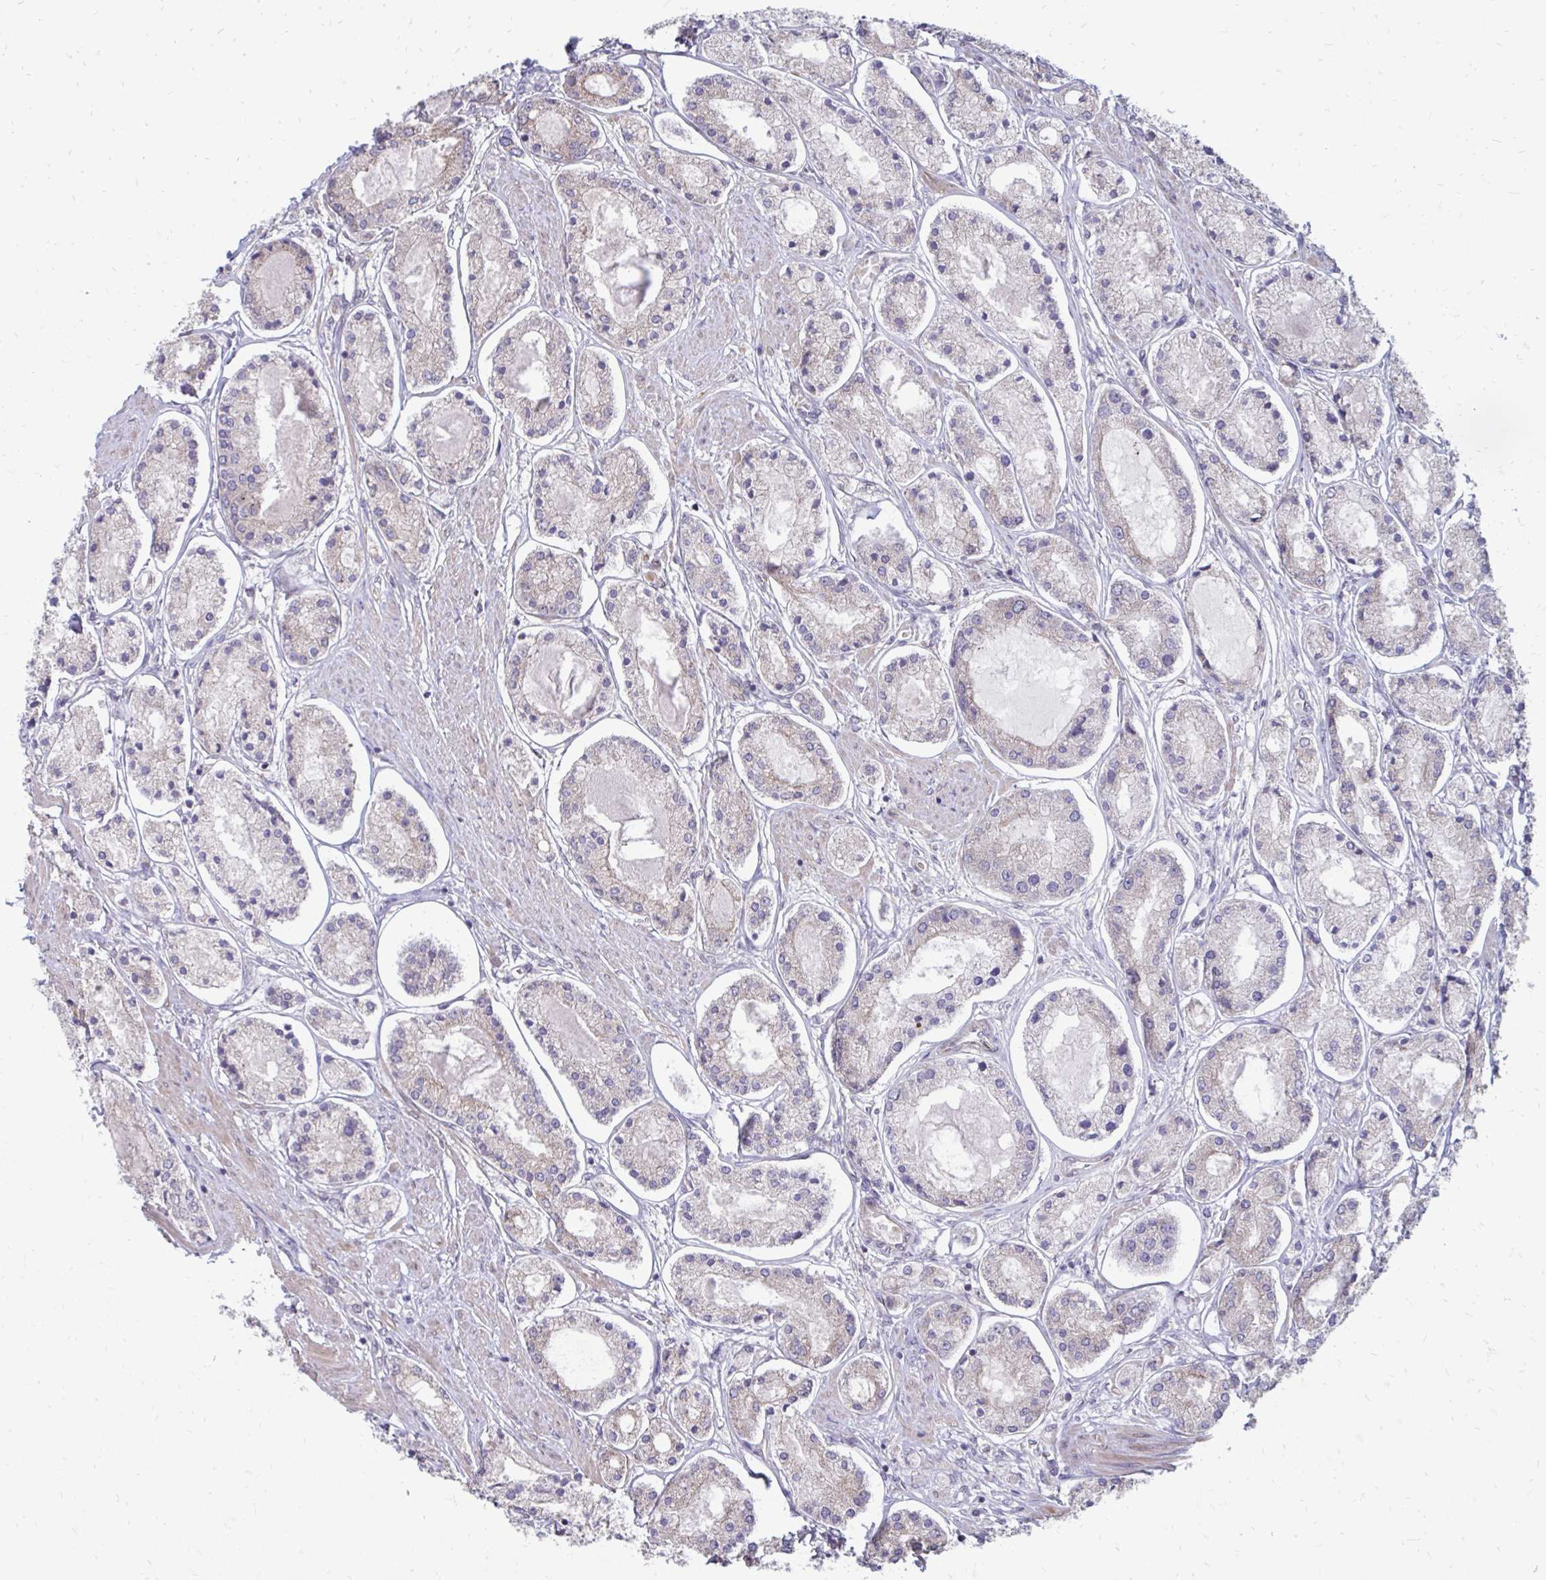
{"staining": {"intensity": "negative", "quantity": "none", "location": "none"}, "tissue": "prostate cancer", "cell_type": "Tumor cells", "image_type": "cancer", "snomed": [{"axis": "morphology", "description": "Adenocarcinoma, High grade"}, {"axis": "topography", "description": "Prostate"}], "caption": "The IHC image has no significant expression in tumor cells of prostate cancer tissue.", "gene": "ITPR2", "patient": {"sex": "male", "age": 66}}